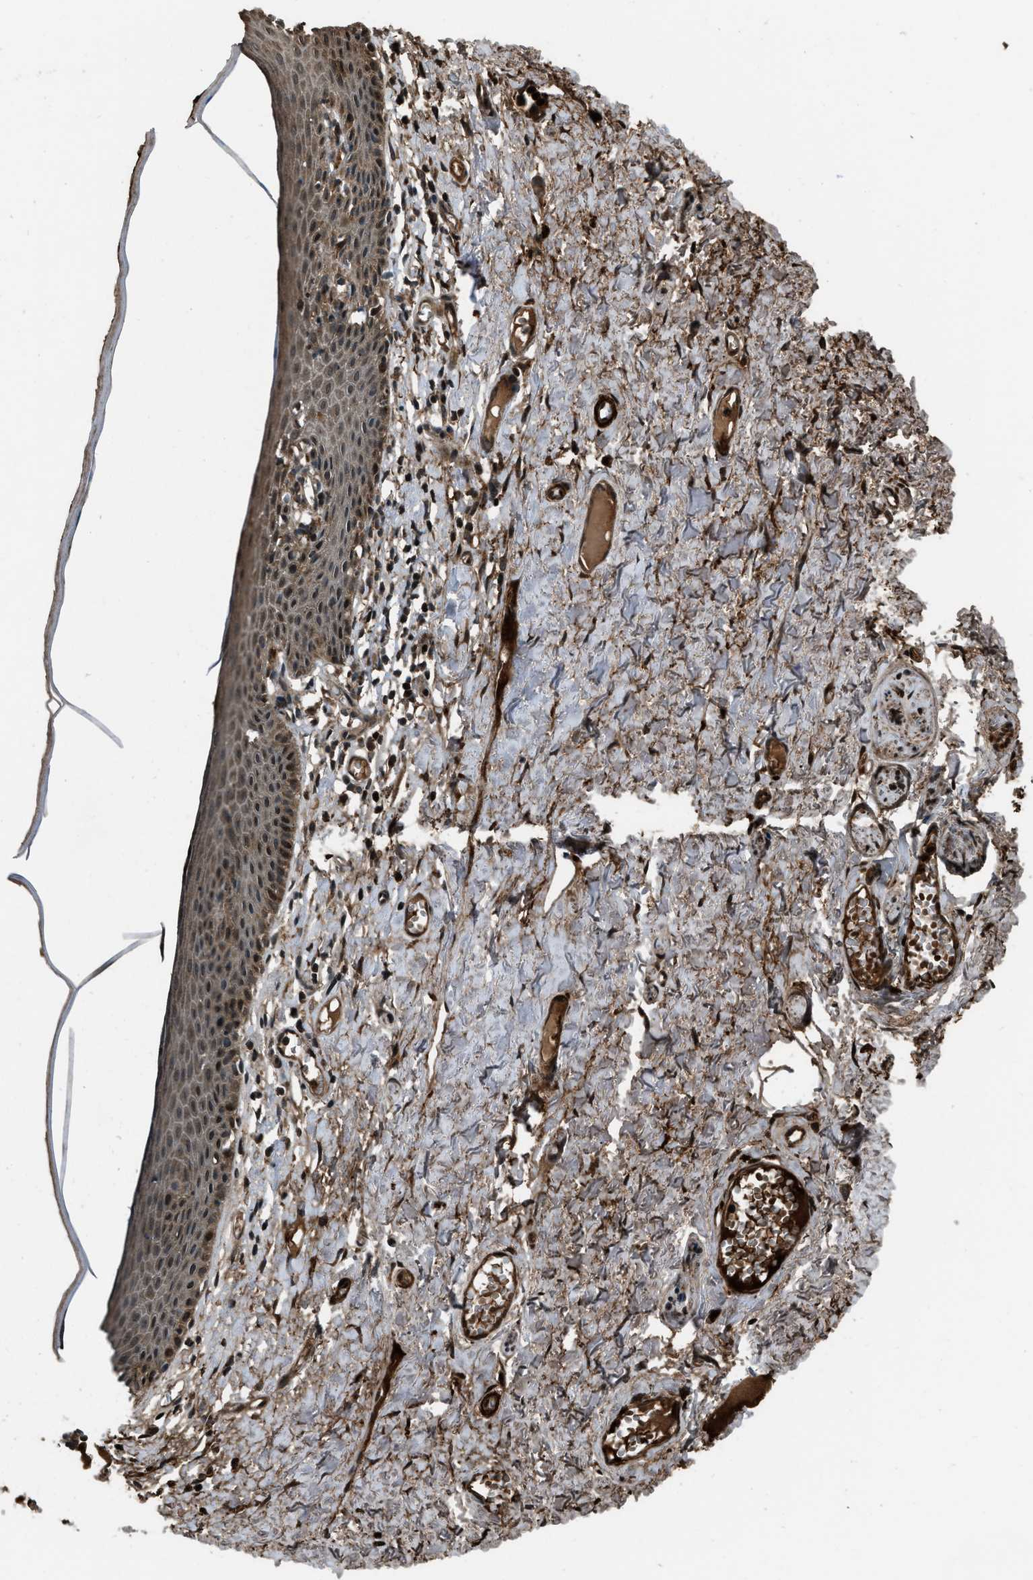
{"staining": {"intensity": "moderate", "quantity": ">75%", "location": "cytoplasmic/membranous"}, "tissue": "skin", "cell_type": "Epidermal cells", "image_type": "normal", "snomed": [{"axis": "morphology", "description": "Normal tissue, NOS"}, {"axis": "topography", "description": "Adipose tissue"}, {"axis": "topography", "description": "Vascular tissue"}, {"axis": "topography", "description": "Anal"}, {"axis": "topography", "description": "Peripheral nerve tissue"}], "caption": "This is an image of IHC staining of unremarkable skin, which shows moderate positivity in the cytoplasmic/membranous of epidermal cells.", "gene": "IRAK4", "patient": {"sex": "female", "age": 54}}